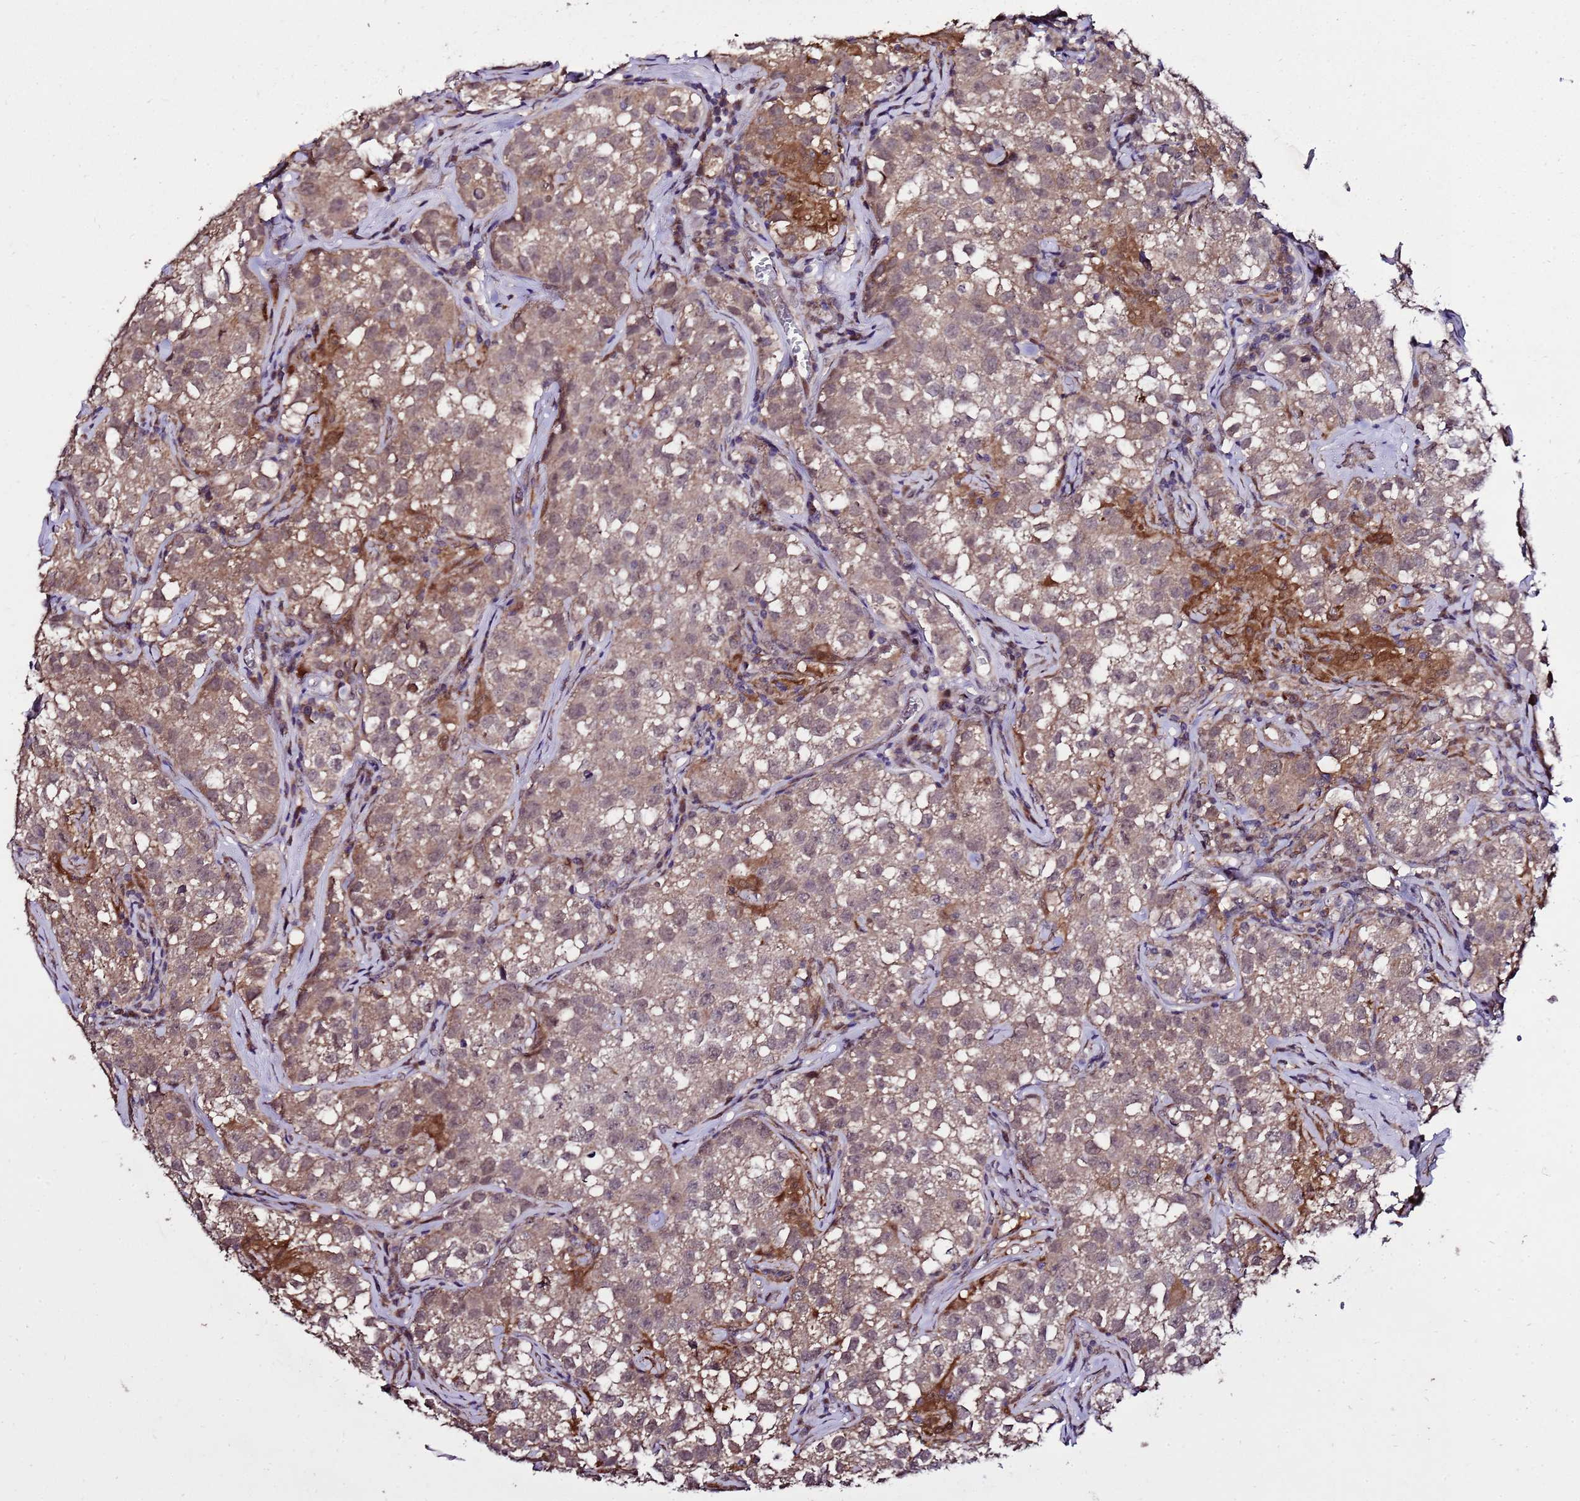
{"staining": {"intensity": "weak", "quantity": ">75%", "location": "cytoplasmic/membranous"}, "tissue": "testis cancer", "cell_type": "Tumor cells", "image_type": "cancer", "snomed": [{"axis": "morphology", "description": "Seminoma, NOS"}, {"axis": "morphology", "description": "Carcinoma, Embryonal, NOS"}, {"axis": "topography", "description": "Testis"}], "caption": "The micrograph shows a brown stain indicating the presence of a protein in the cytoplasmic/membranous of tumor cells in testis embryonal carcinoma.", "gene": "ZNF329", "patient": {"sex": "male", "age": 43}}